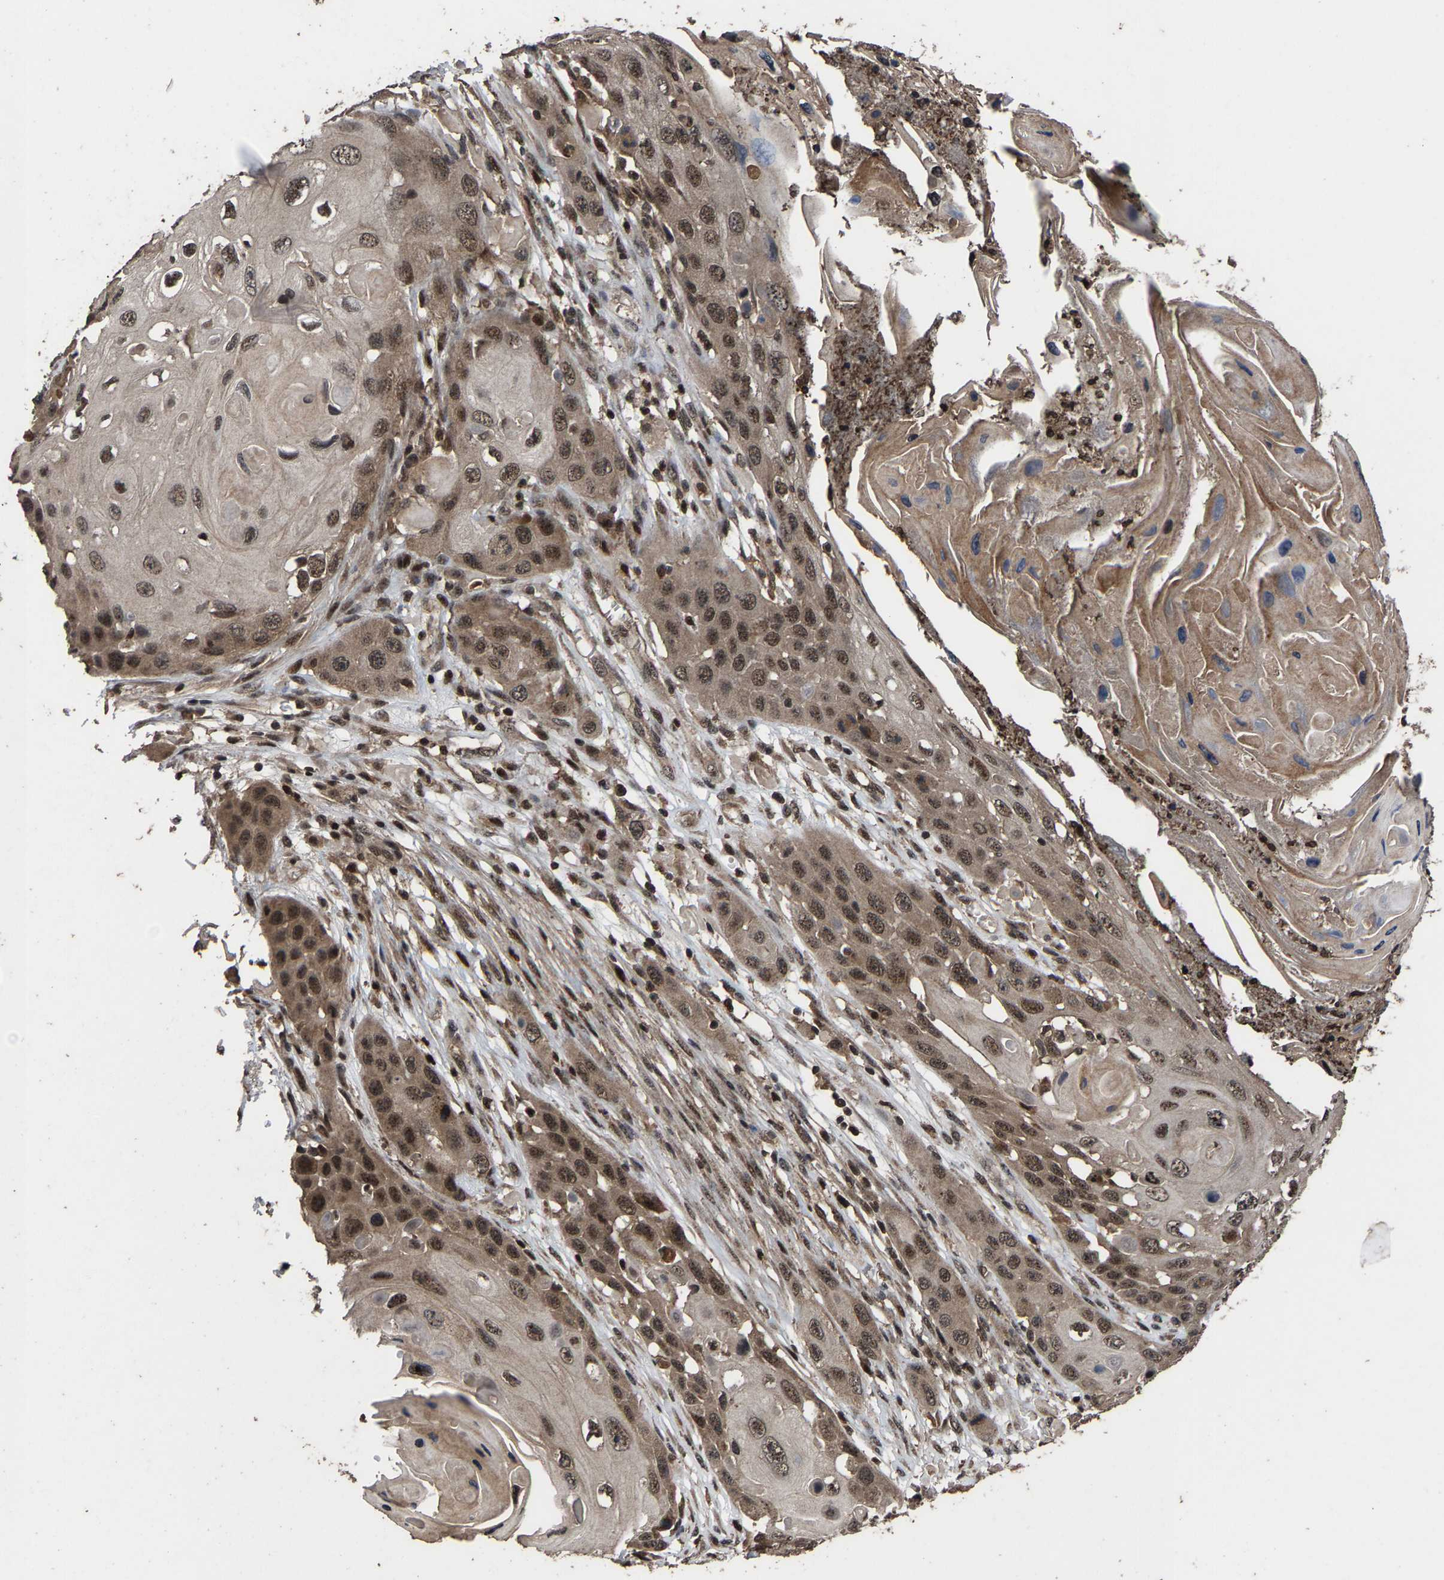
{"staining": {"intensity": "moderate", "quantity": ">75%", "location": "cytoplasmic/membranous,nuclear"}, "tissue": "skin cancer", "cell_type": "Tumor cells", "image_type": "cancer", "snomed": [{"axis": "morphology", "description": "Squamous cell carcinoma, NOS"}, {"axis": "topography", "description": "Skin"}], "caption": "Skin cancer (squamous cell carcinoma) tissue reveals moderate cytoplasmic/membranous and nuclear expression in approximately >75% of tumor cells, visualized by immunohistochemistry.", "gene": "HAUS6", "patient": {"sex": "male", "age": 55}}